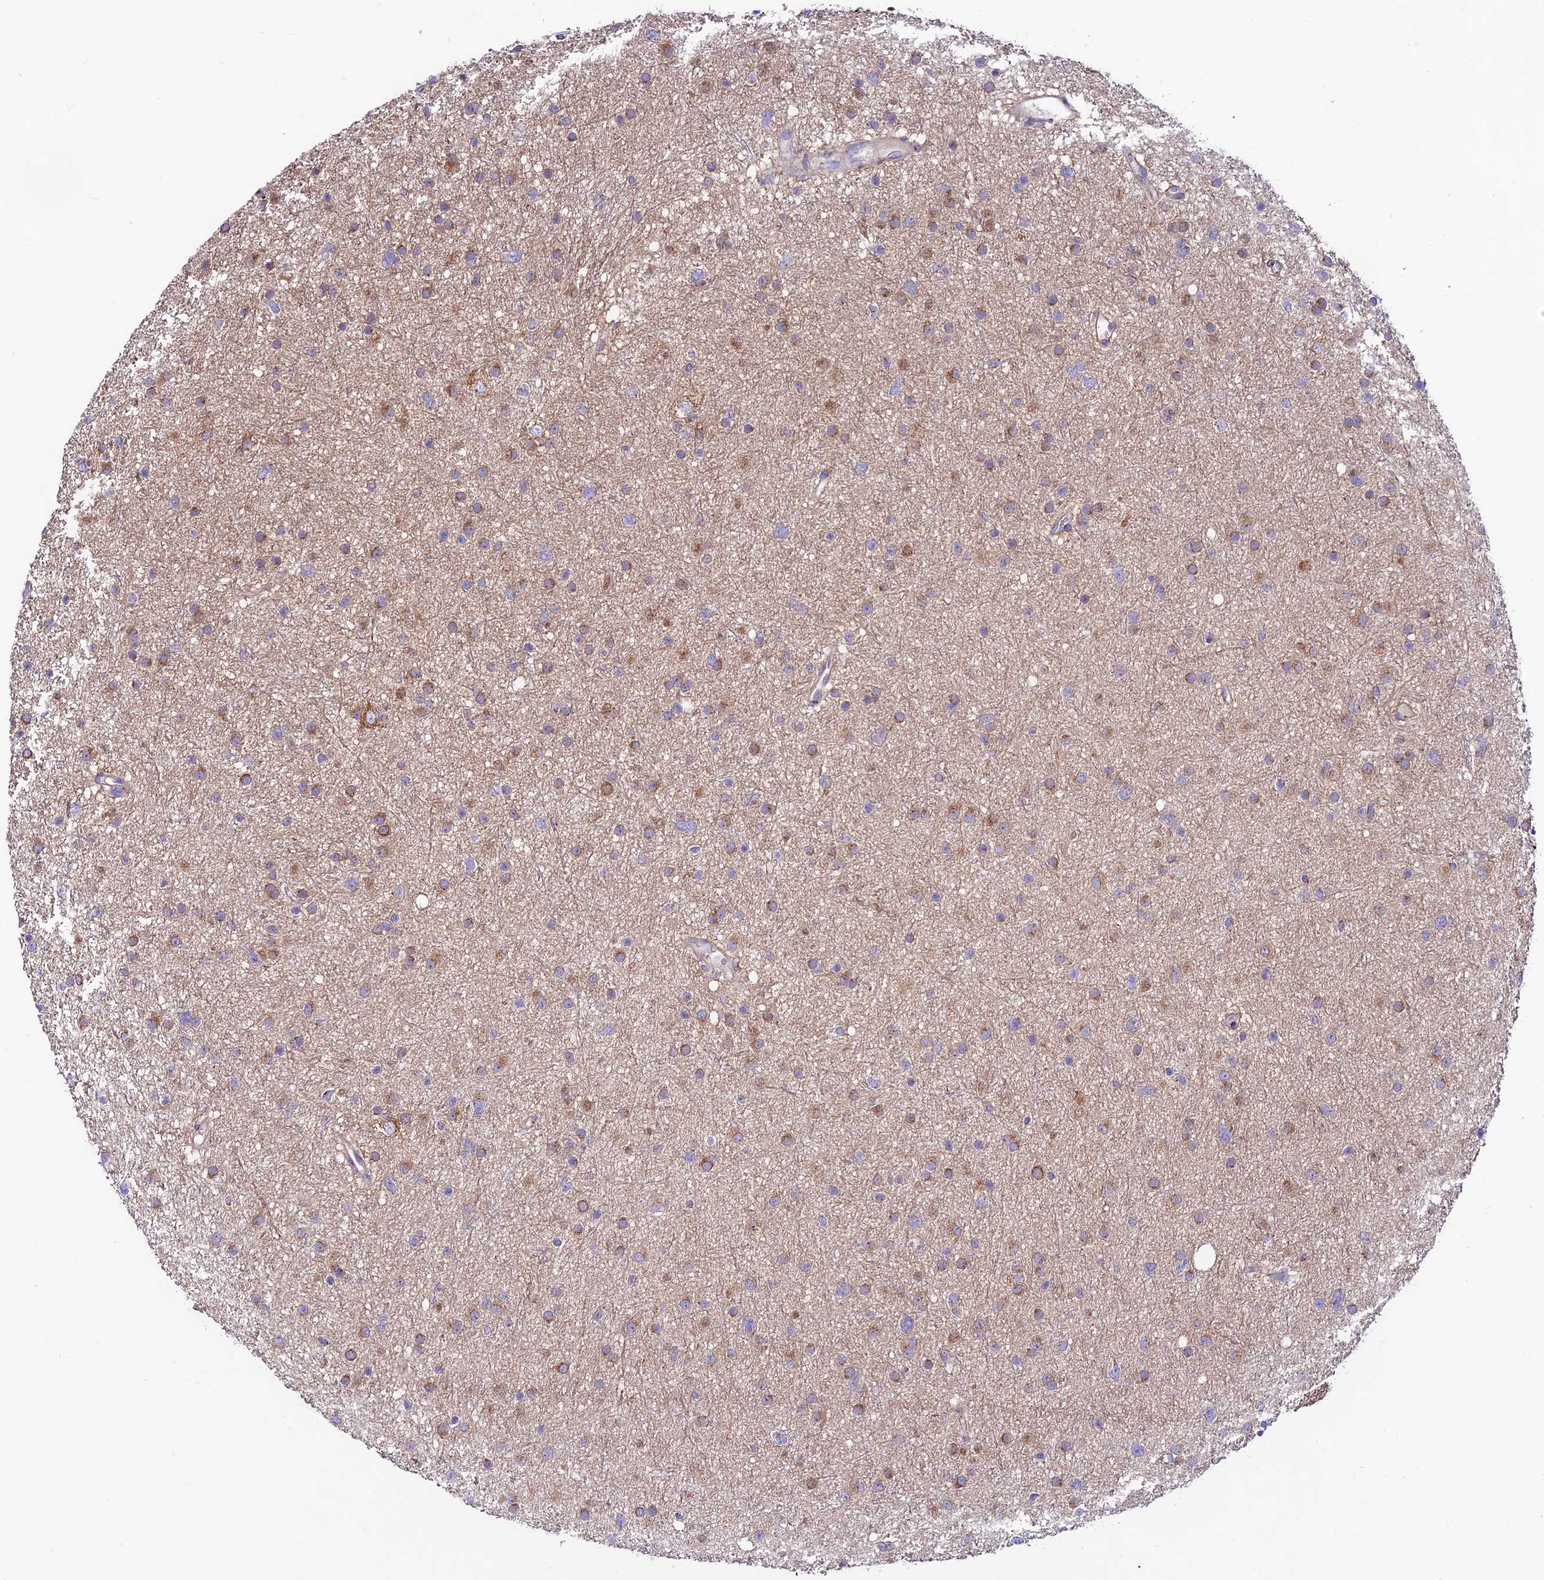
{"staining": {"intensity": "moderate", "quantity": "25%-75%", "location": "cytoplasmic/membranous"}, "tissue": "glioma", "cell_type": "Tumor cells", "image_type": "cancer", "snomed": [{"axis": "morphology", "description": "Glioma, malignant, Low grade"}, {"axis": "topography", "description": "Cerebral cortex"}], "caption": "This histopathology image shows IHC staining of glioma, with medium moderate cytoplasmic/membranous expression in approximately 25%-75% of tumor cells.", "gene": "LACTB2", "patient": {"sex": "female", "age": 39}}